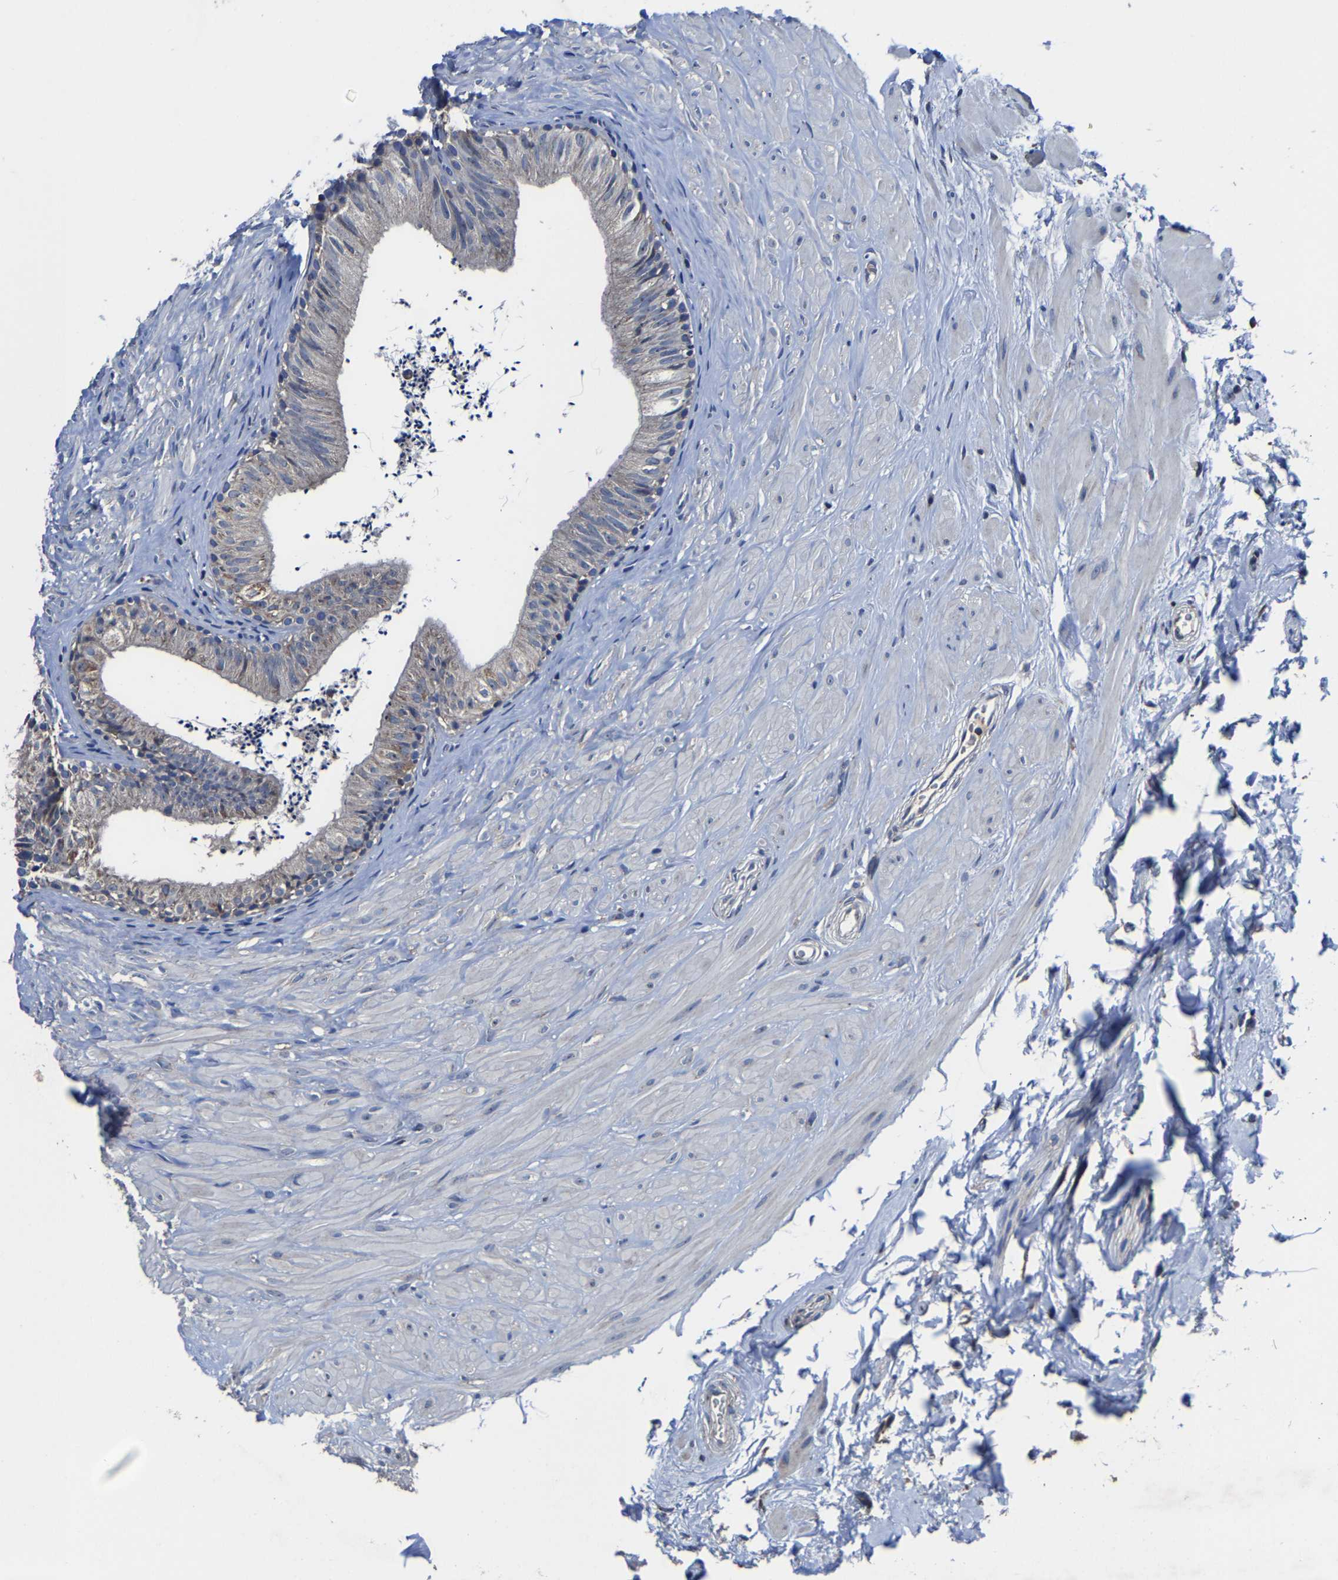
{"staining": {"intensity": "weak", "quantity": ">75%", "location": "cytoplasmic/membranous"}, "tissue": "epididymis", "cell_type": "Glandular cells", "image_type": "normal", "snomed": [{"axis": "morphology", "description": "Normal tissue, NOS"}, {"axis": "topography", "description": "Epididymis"}], "caption": "Human epididymis stained with a protein marker demonstrates weak staining in glandular cells.", "gene": "ZCCHC7", "patient": {"sex": "male", "age": 56}}